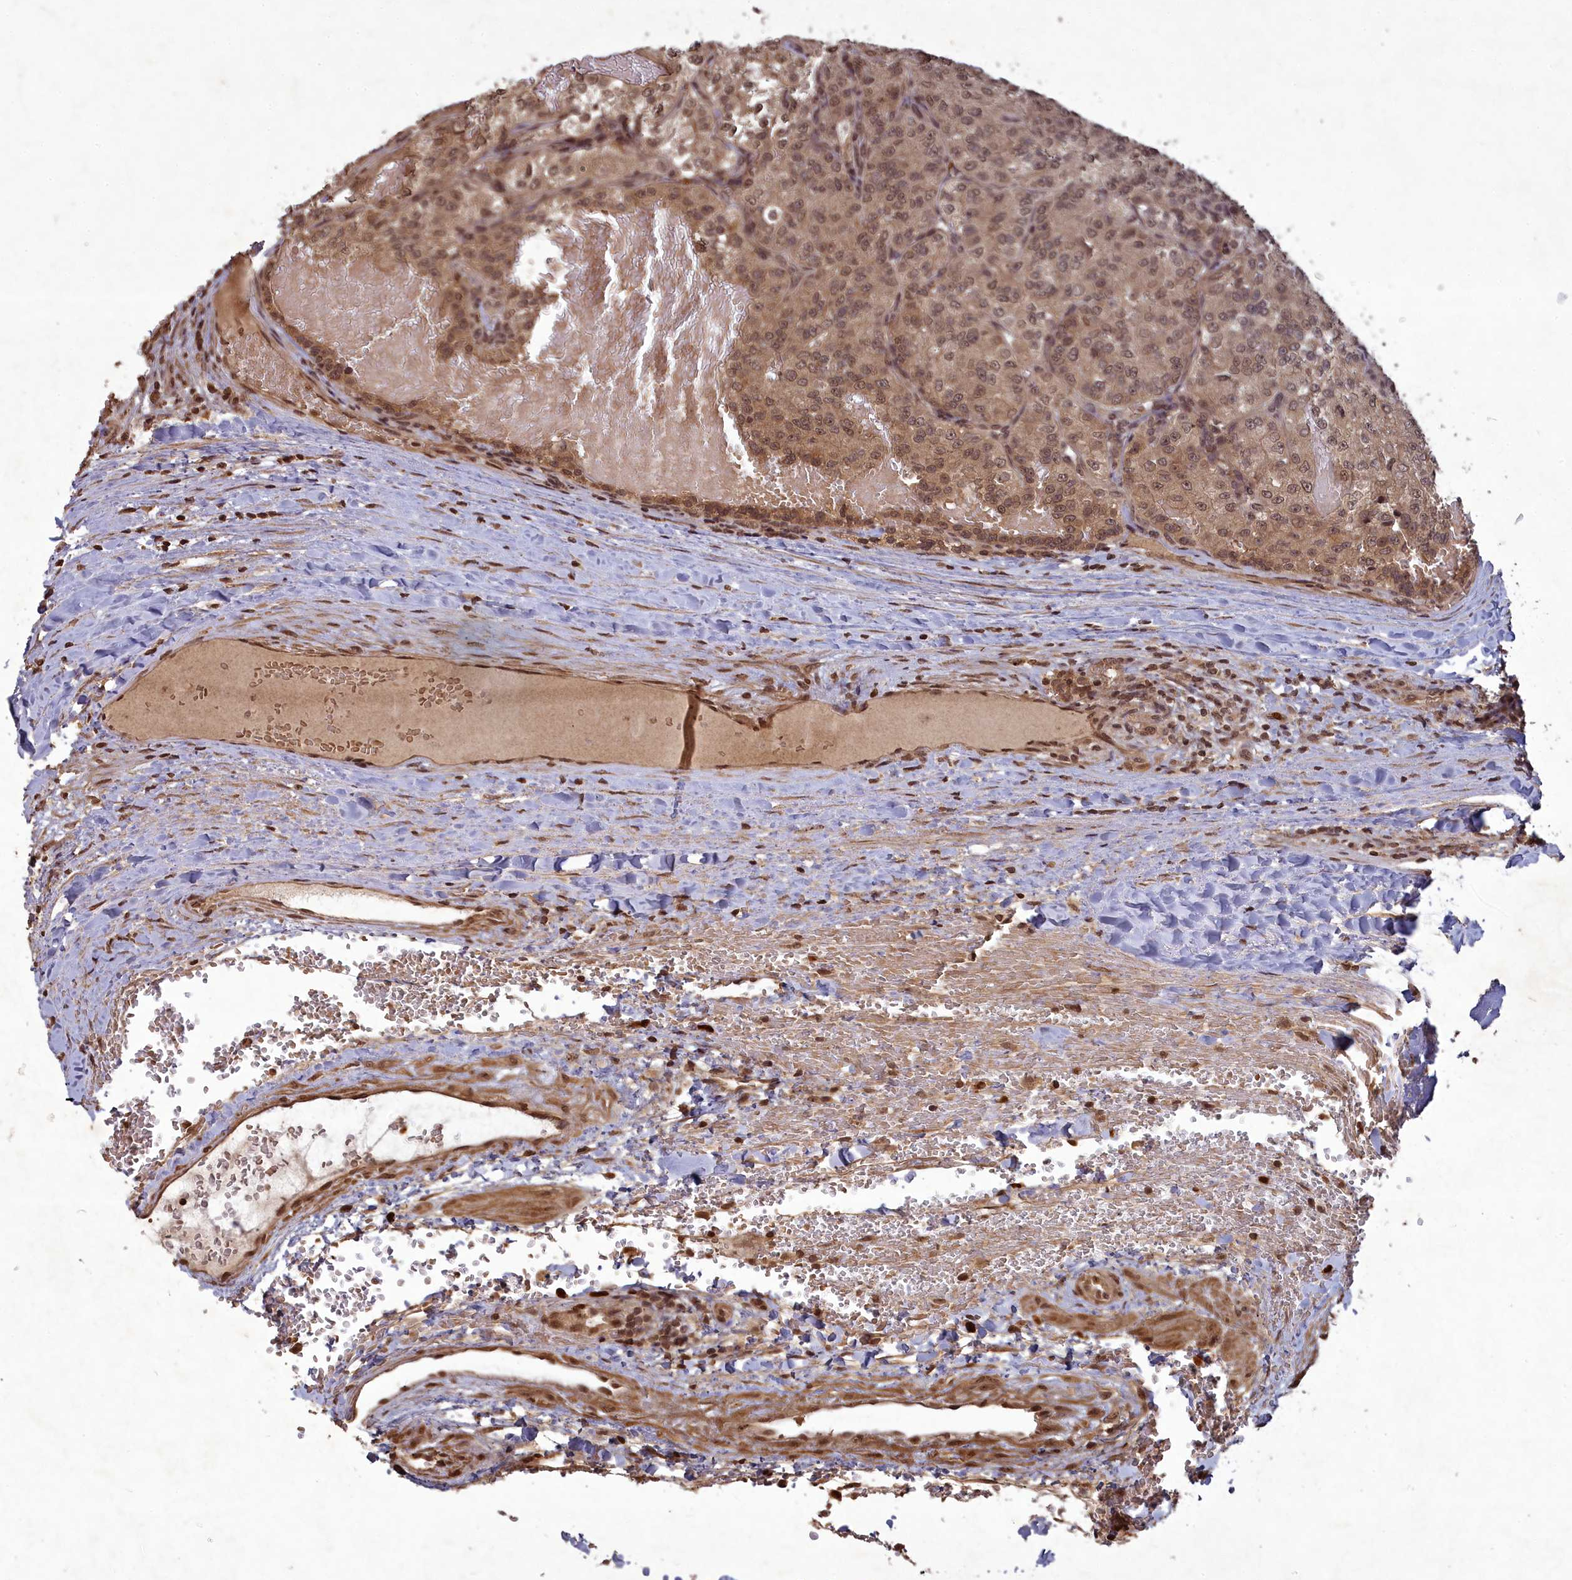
{"staining": {"intensity": "weak", "quantity": ">75%", "location": "nuclear"}, "tissue": "renal cancer", "cell_type": "Tumor cells", "image_type": "cancer", "snomed": [{"axis": "morphology", "description": "Adenocarcinoma, NOS"}, {"axis": "topography", "description": "Kidney"}], "caption": "Tumor cells demonstrate weak nuclear expression in about >75% of cells in renal adenocarcinoma.", "gene": "SRMS", "patient": {"sex": "female", "age": 63}}